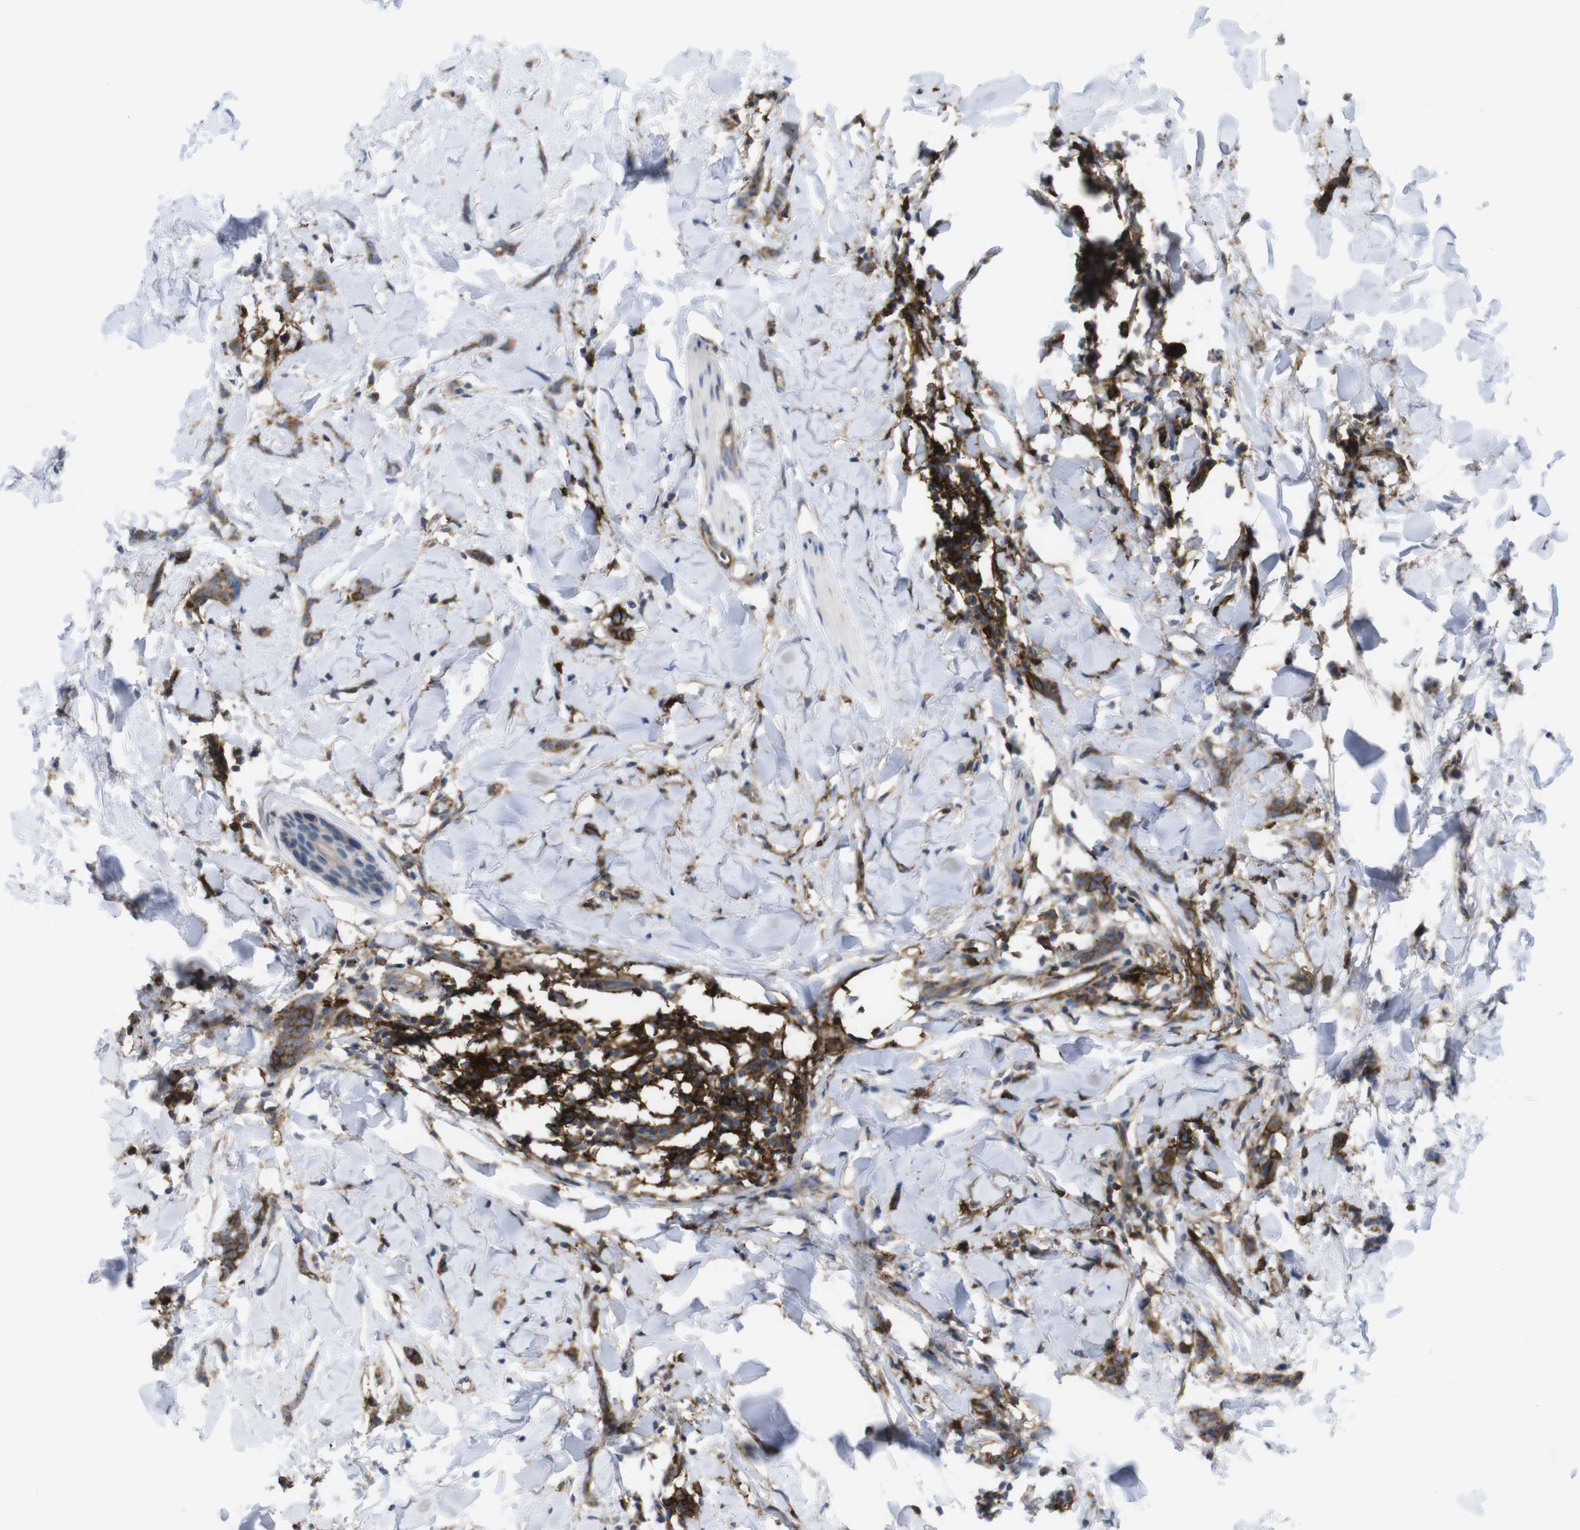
{"staining": {"intensity": "moderate", "quantity": ">75%", "location": "cytoplasmic/membranous"}, "tissue": "breast cancer", "cell_type": "Tumor cells", "image_type": "cancer", "snomed": [{"axis": "morphology", "description": "Lobular carcinoma"}, {"axis": "topography", "description": "Skin"}, {"axis": "topography", "description": "Breast"}], "caption": "The immunohistochemical stain labels moderate cytoplasmic/membranous staining in tumor cells of breast cancer tissue. Immunohistochemistry (ihc) stains the protein in brown and the nuclei are stained blue.", "gene": "CCR6", "patient": {"sex": "female", "age": 46}}